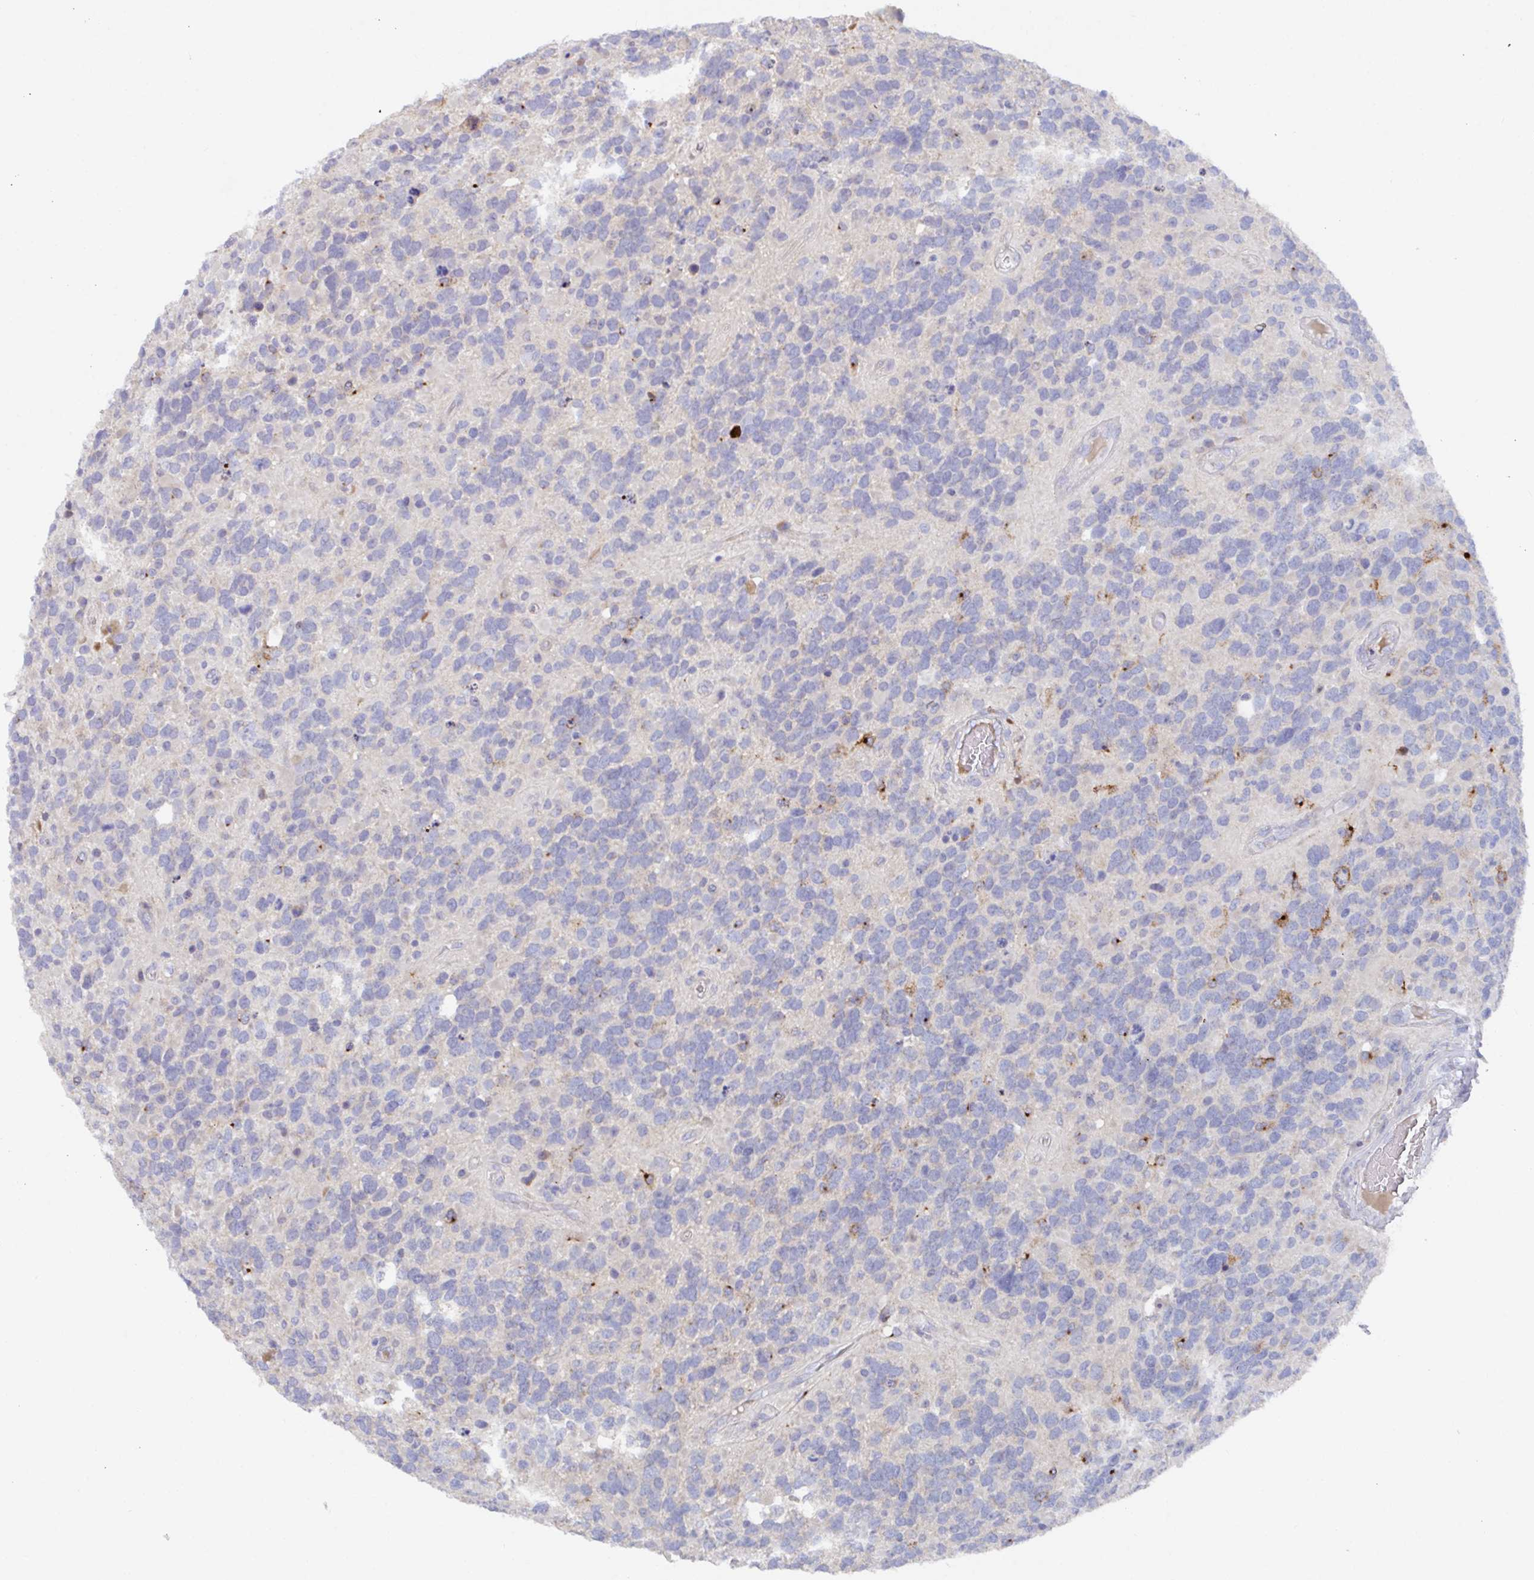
{"staining": {"intensity": "negative", "quantity": "none", "location": "none"}, "tissue": "glioma", "cell_type": "Tumor cells", "image_type": "cancer", "snomed": [{"axis": "morphology", "description": "Glioma, malignant, High grade"}, {"axis": "topography", "description": "Brain"}], "caption": "IHC micrograph of glioma stained for a protein (brown), which displays no positivity in tumor cells.", "gene": "KCNK5", "patient": {"sex": "female", "age": 40}}